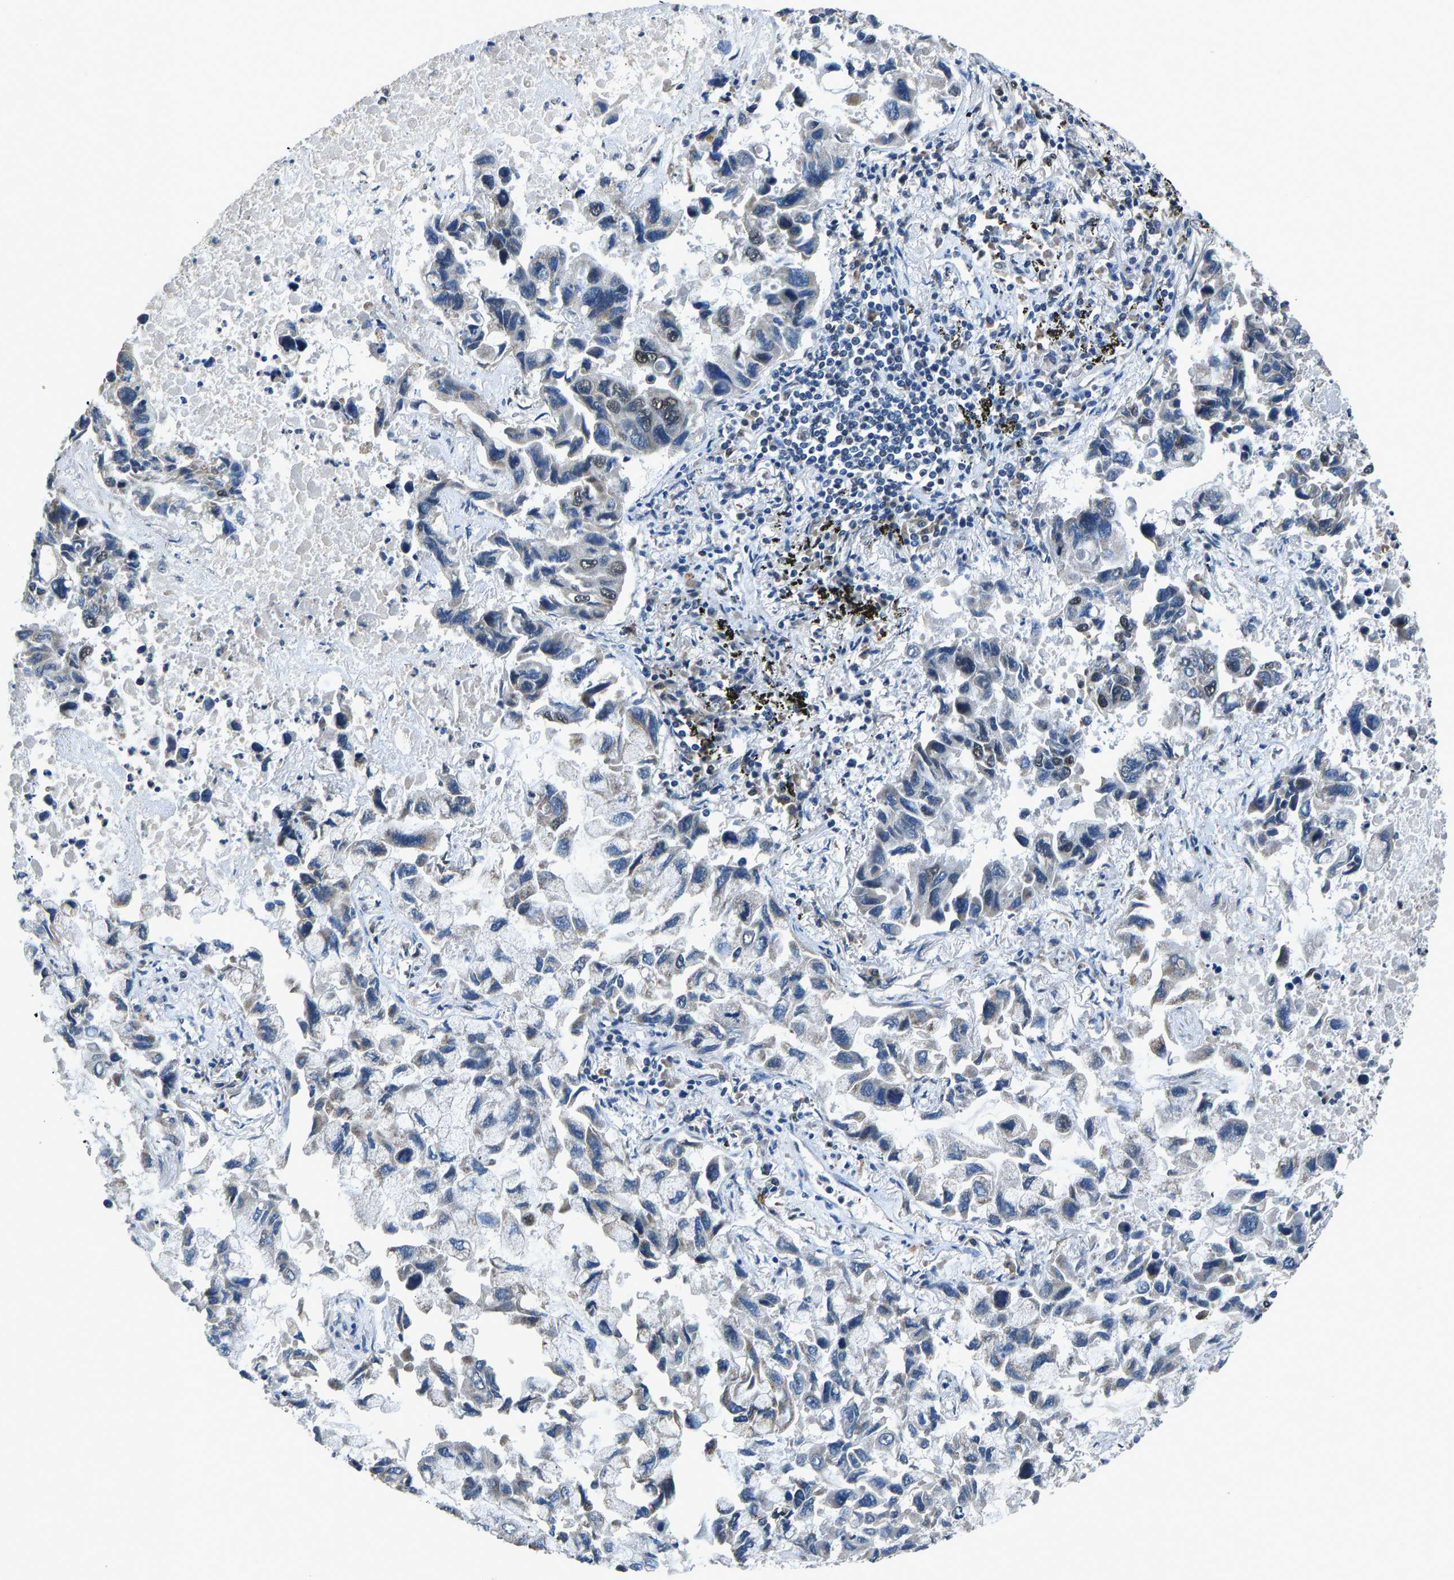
{"staining": {"intensity": "negative", "quantity": "none", "location": "none"}, "tissue": "lung cancer", "cell_type": "Tumor cells", "image_type": "cancer", "snomed": [{"axis": "morphology", "description": "Adenocarcinoma, NOS"}, {"axis": "topography", "description": "Lung"}], "caption": "IHC photomicrograph of neoplastic tissue: lung cancer (adenocarcinoma) stained with DAB reveals no significant protein staining in tumor cells.", "gene": "FOS", "patient": {"sex": "male", "age": 64}}